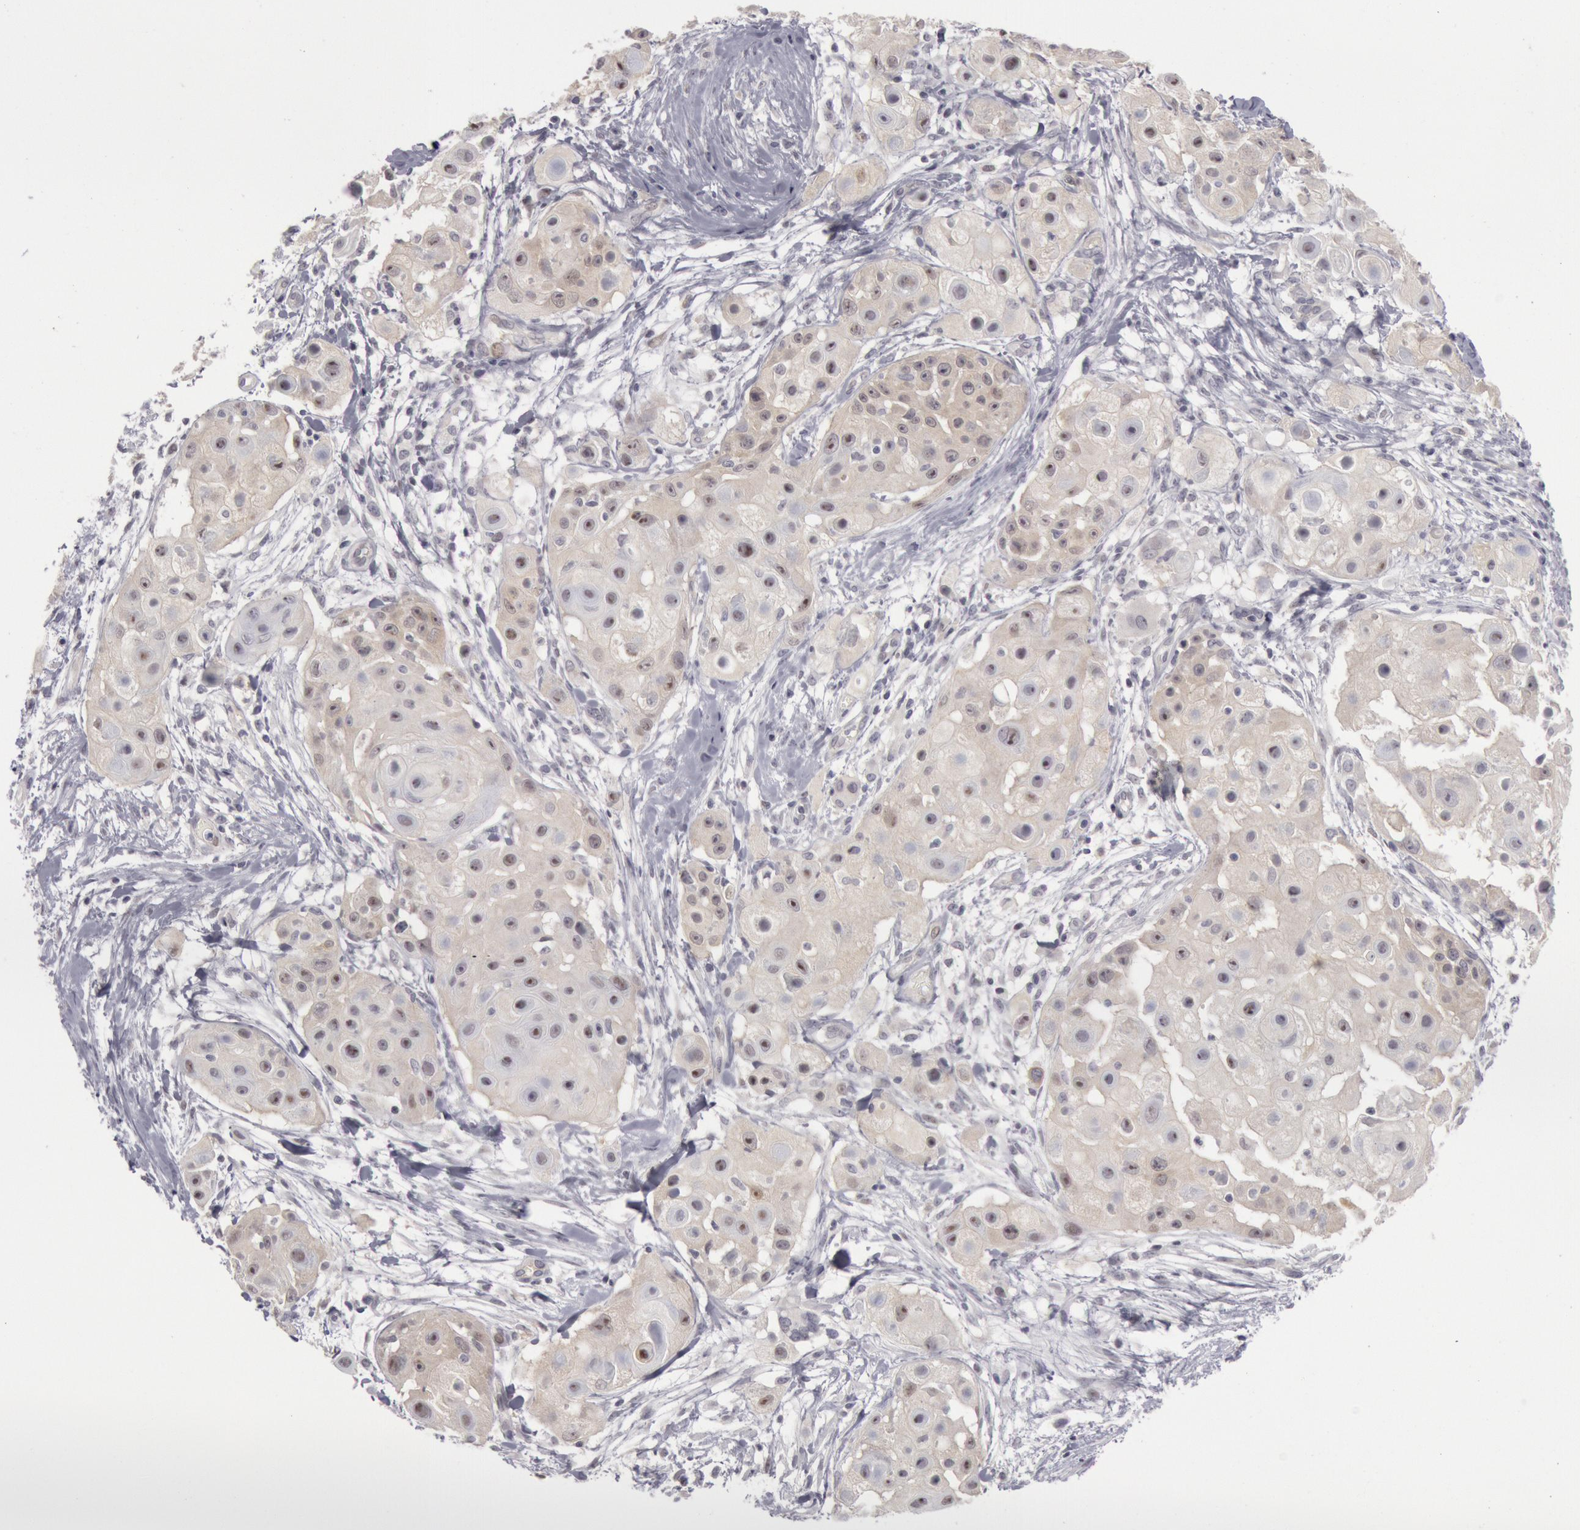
{"staining": {"intensity": "weak", "quantity": "25%-75%", "location": "cytoplasmic/membranous"}, "tissue": "skin cancer", "cell_type": "Tumor cells", "image_type": "cancer", "snomed": [{"axis": "morphology", "description": "Squamous cell carcinoma, NOS"}, {"axis": "topography", "description": "Skin"}], "caption": "Skin squamous cell carcinoma was stained to show a protein in brown. There is low levels of weak cytoplasmic/membranous staining in about 25%-75% of tumor cells. (Brightfield microscopy of DAB IHC at high magnification).", "gene": "JOSD1", "patient": {"sex": "female", "age": 57}}